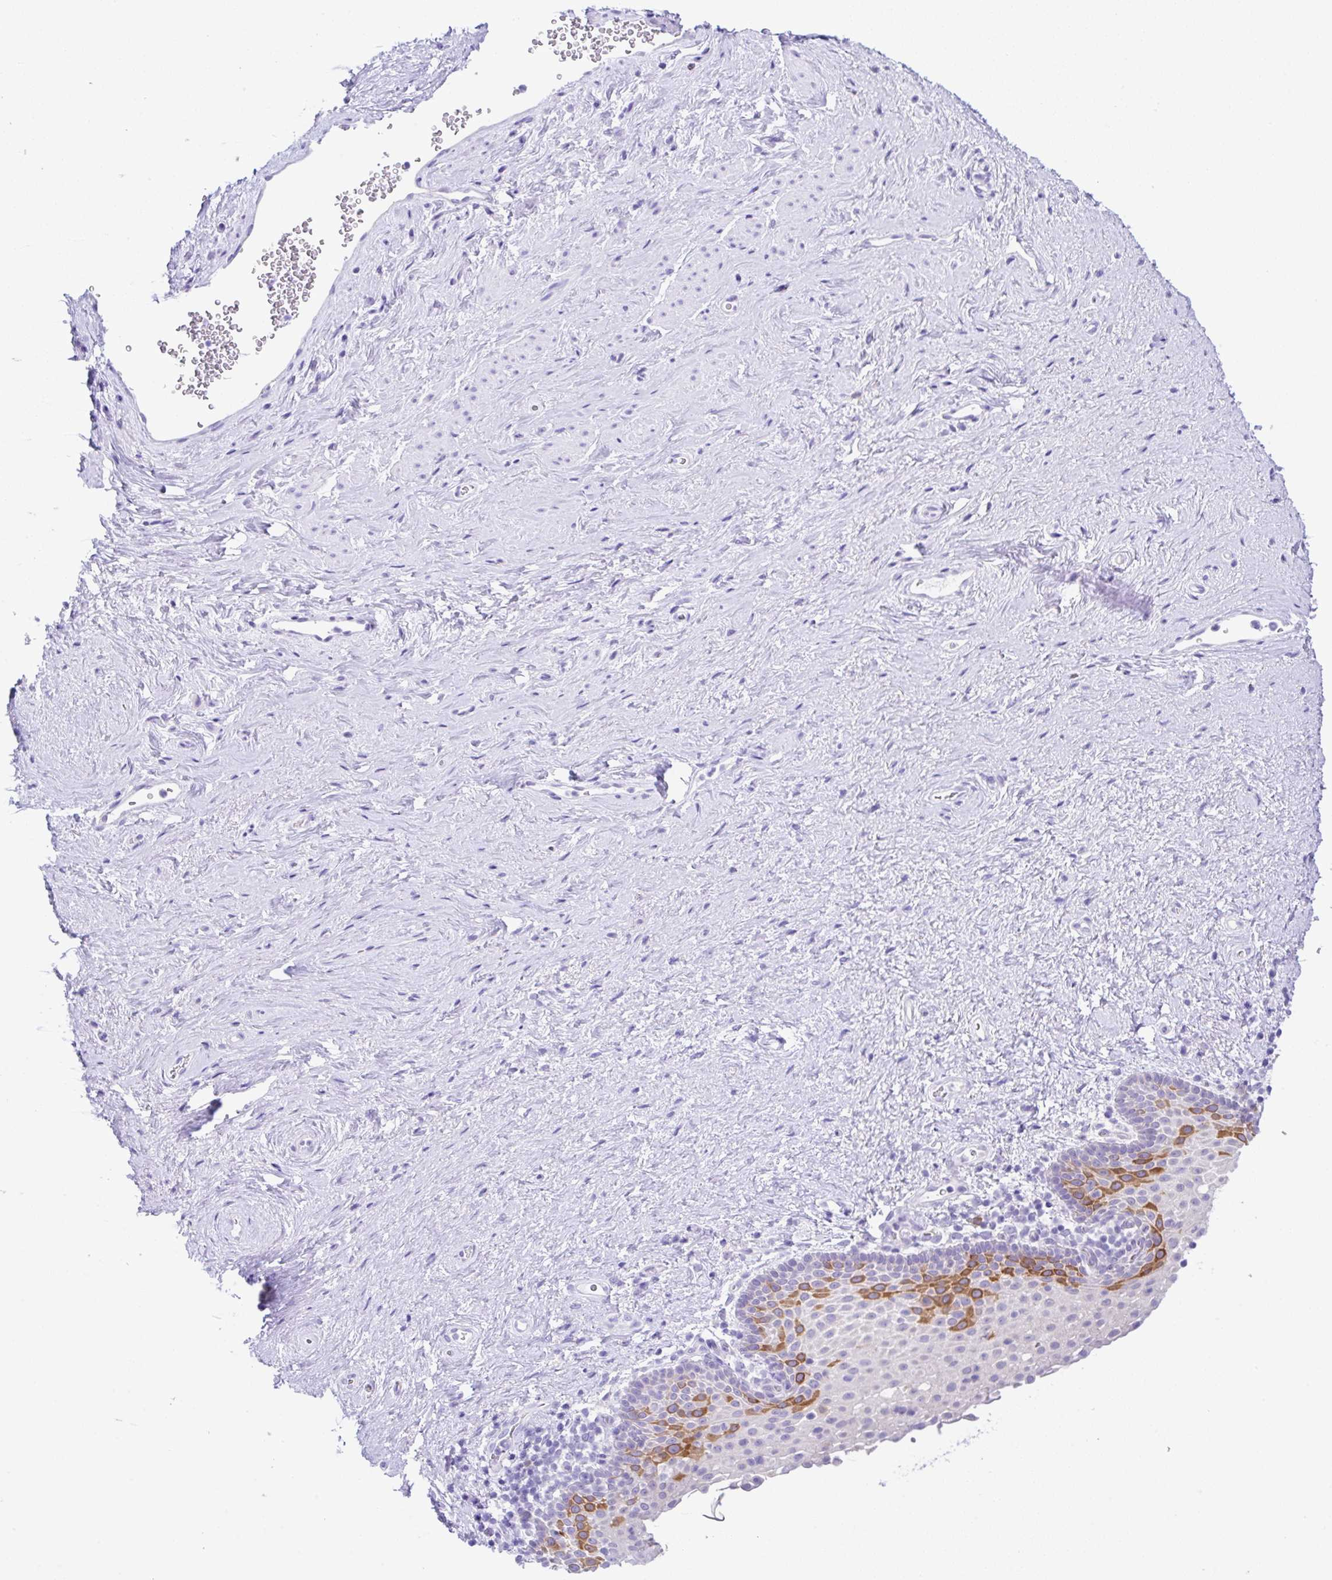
{"staining": {"intensity": "moderate", "quantity": "<25%", "location": "cytoplasmic/membranous"}, "tissue": "vagina", "cell_type": "Squamous epithelial cells", "image_type": "normal", "snomed": [{"axis": "morphology", "description": "Normal tissue, NOS"}, {"axis": "topography", "description": "Vagina"}], "caption": "High-magnification brightfield microscopy of normal vagina stained with DAB (brown) and counterstained with hematoxylin (blue). squamous epithelial cells exhibit moderate cytoplasmic/membranous staining is present in about<25% of cells. (DAB (3,3'-diaminobenzidine) IHC with brightfield microscopy, high magnification).", "gene": "RRM2", "patient": {"sex": "female", "age": 61}}